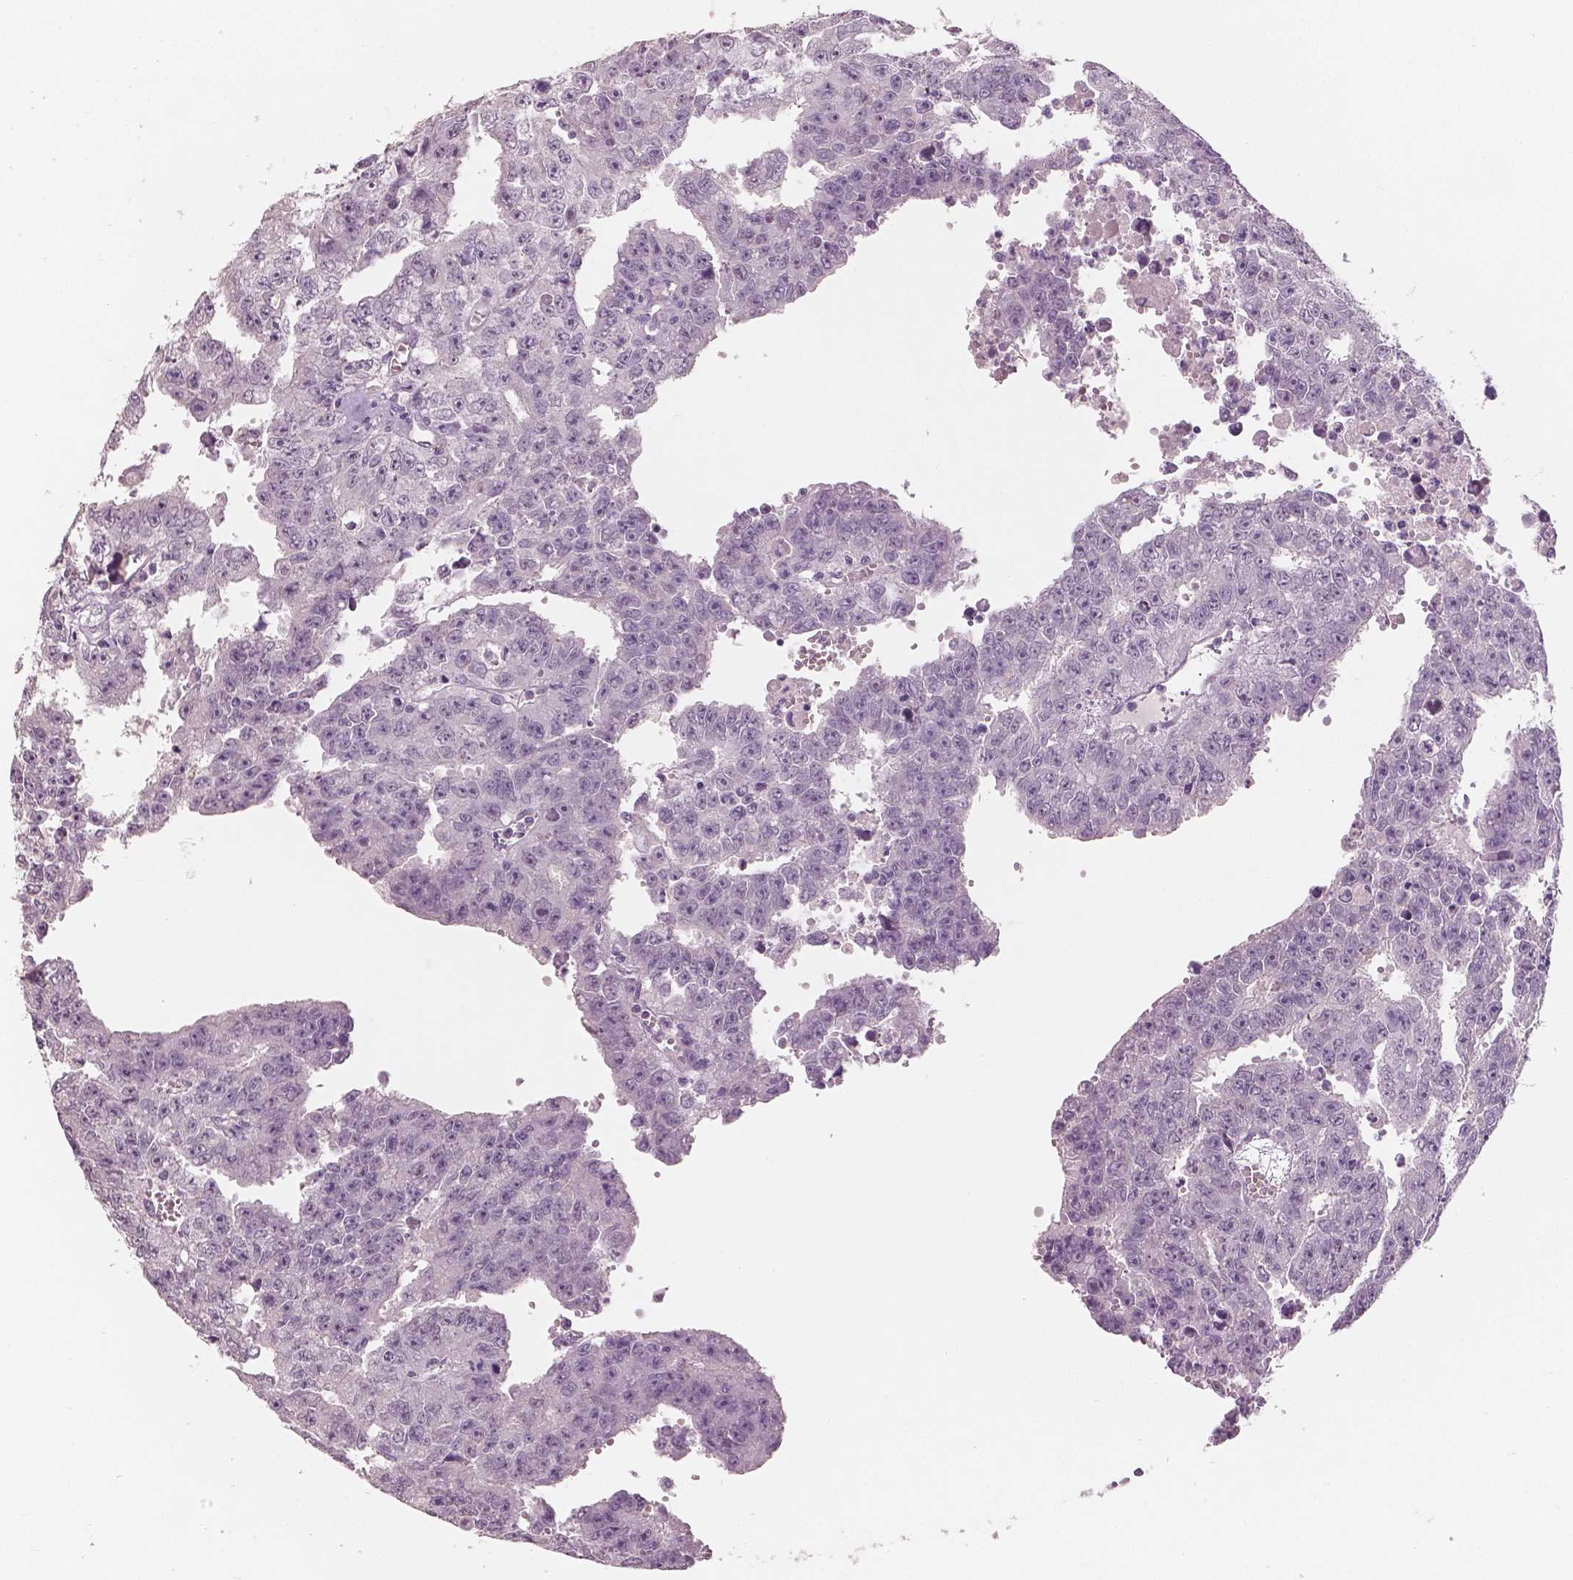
{"staining": {"intensity": "negative", "quantity": "none", "location": "none"}, "tissue": "testis cancer", "cell_type": "Tumor cells", "image_type": "cancer", "snomed": [{"axis": "morphology", "description": "Carcinoma, Embryonal, NOS"}, {"axis": "morphology", "description": "Teratoma, malignant, NOS"}, {"axis": "topography", "description": "Testis"}], "caption": "Testis cancer was stained to show a protein in brown. There is no significant positivity in tumor cells. (Brightfield microscopy of DAB immunohistochemistry at high magnification).", "gene": "NECAB1", "patient": {"sex": "male", "age": 24}}